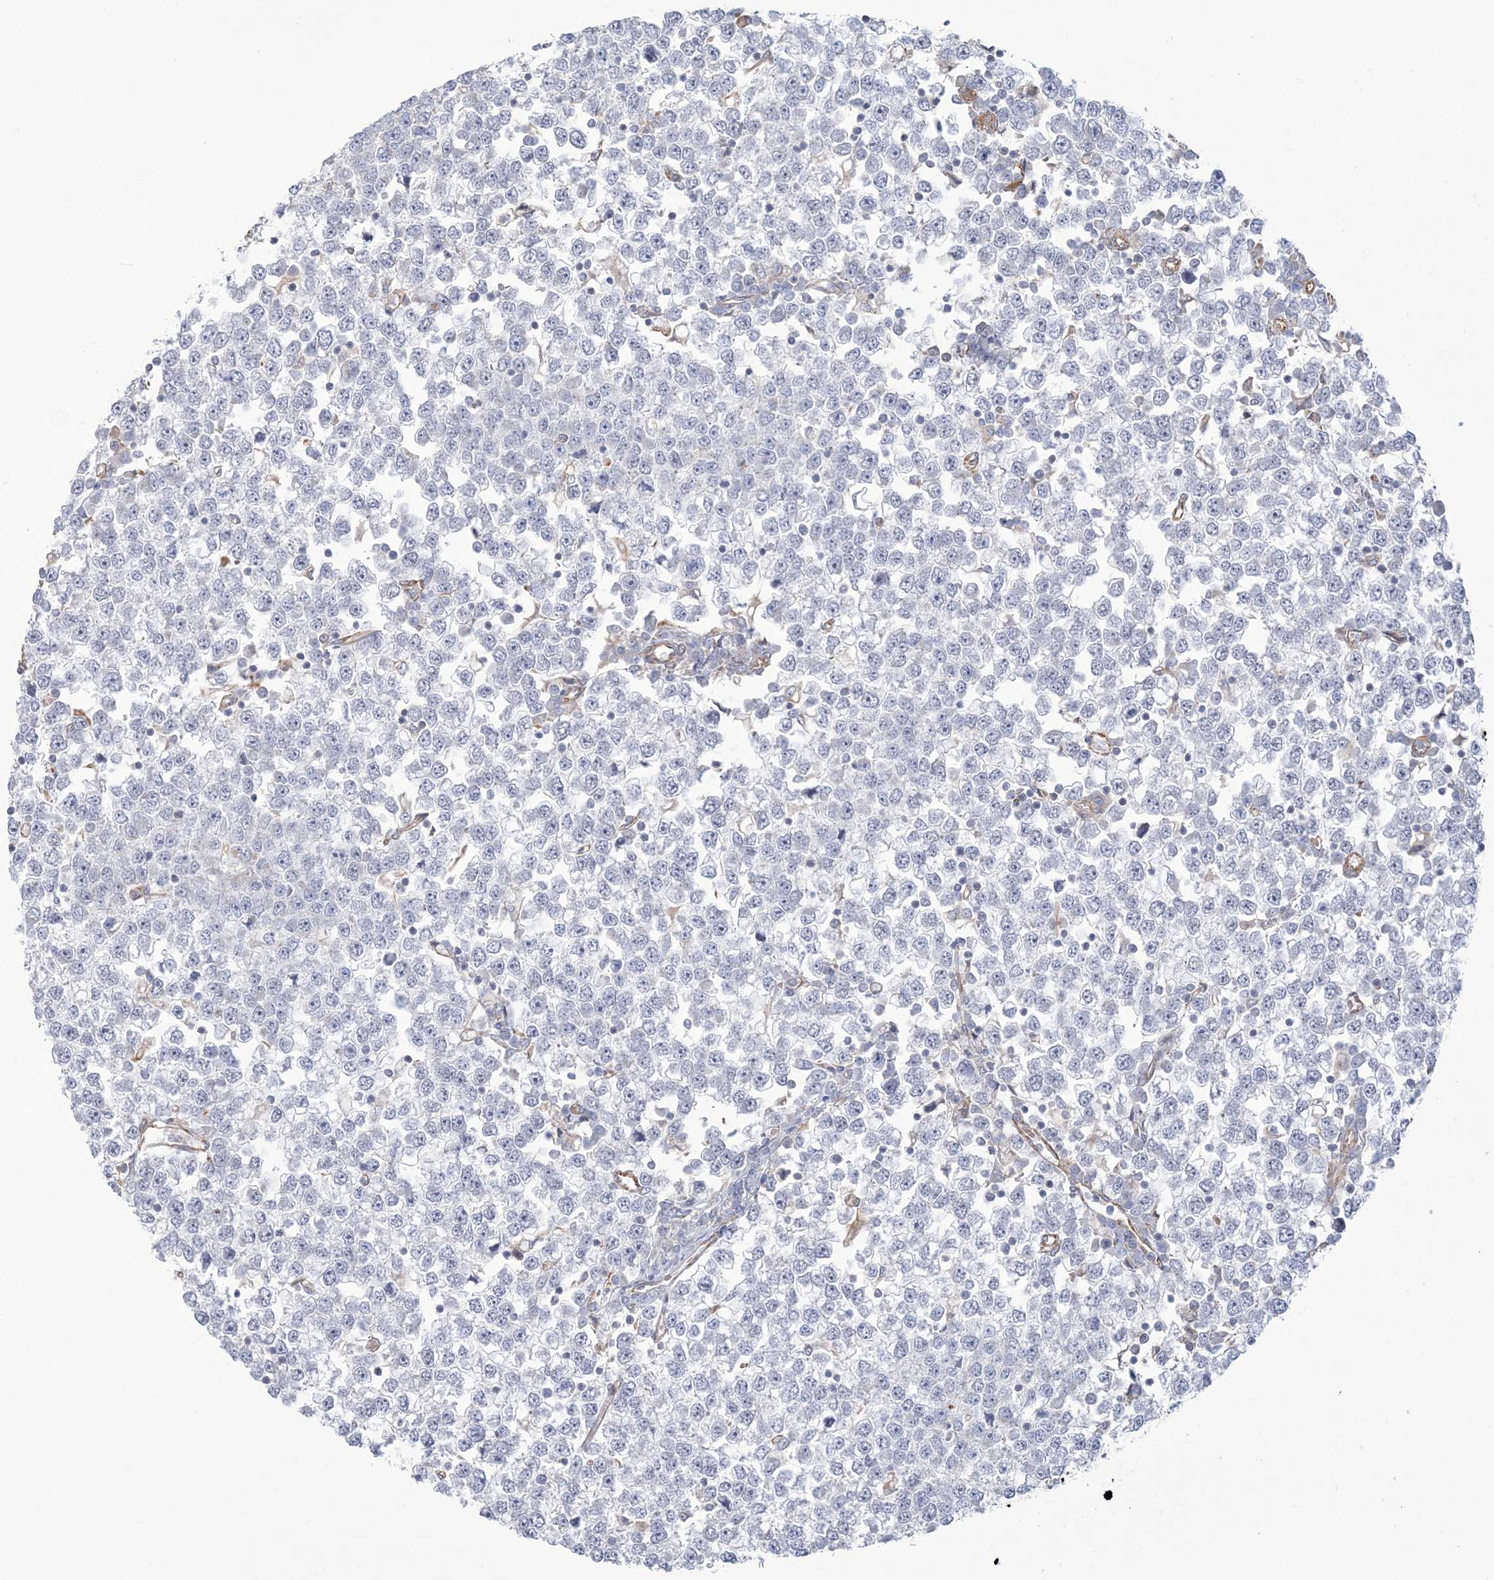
{"staining": {"intensity": "negative", "quantity": "none", "location": "none"}, "tissue": "testis cancer", "cell_type": "Tumor cells", "image_type": "cancer", "snomed": [{"axis": "morphology", "description": "Seminoma, NOS"}, {"axis": "topography", "description": "Testis"}], "caption": "Immunohistochemical staining of testis cancer (seminoma) displays no significant staining in tumor cells.", "gene": "ZNF821", "patient": {"sex": "male", "age": 65}}